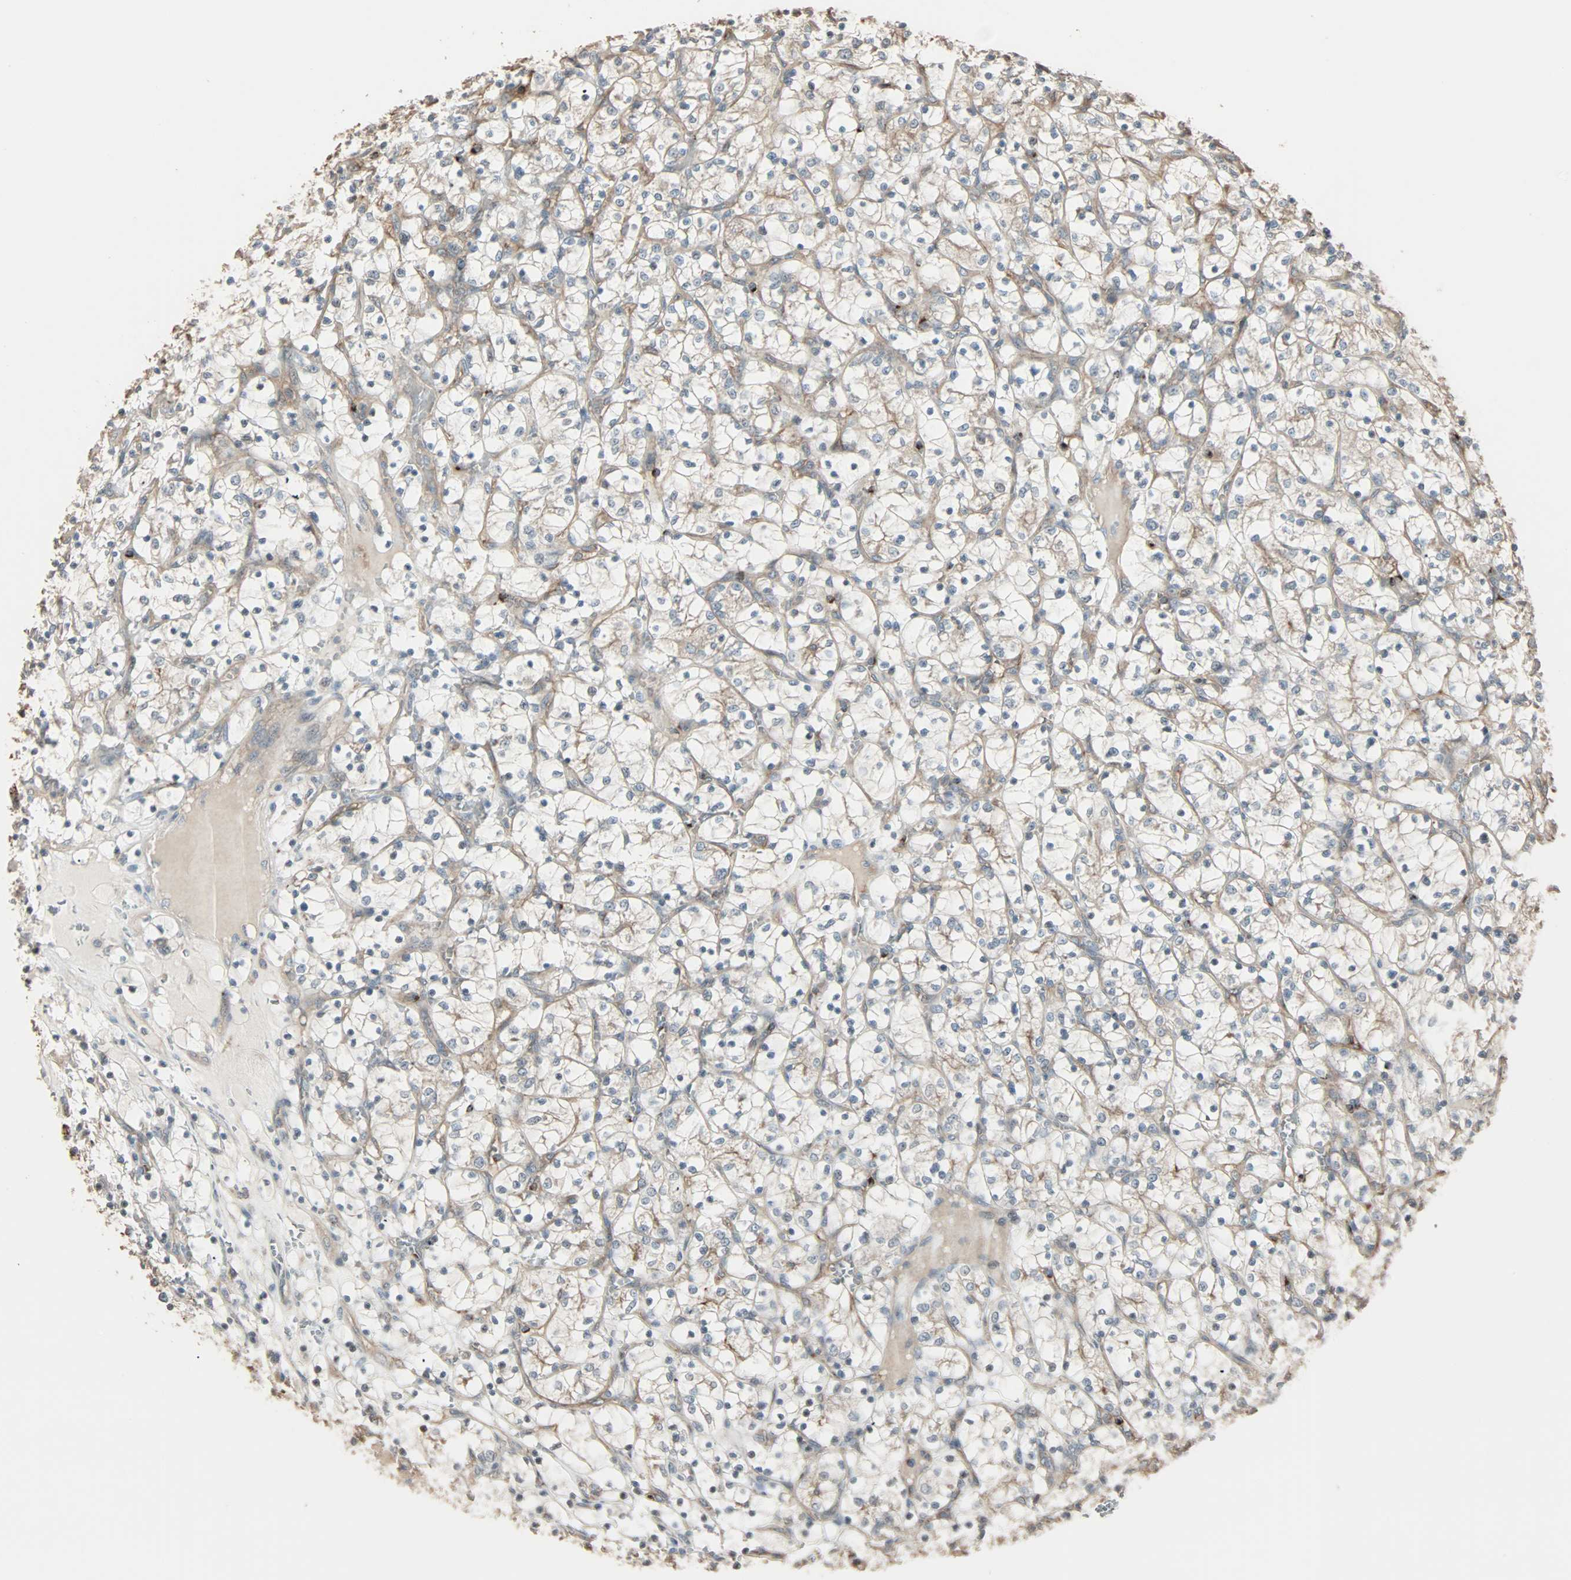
{"staining": {"intensity": "moderate", "quantity": "25%-75%", "location": "cytoplasmic/membranous"}, "tissue": "renal cancer", "cell_type": "Tumor cells", "image_type": "cancer", "snomed": [{"axis": "morphology", "description": "Adenocarcinoma, NOS"}, {"axis": "topography", "description": "Kidney"}], "caption": "This is an image of IHC staining of renal adenocarcinoma, which shows moderate positivity in the cytoplasmic/membranous of tumor cells.", "gene": "CALCRL", "patient": {"sex": "female", "age": 69}}